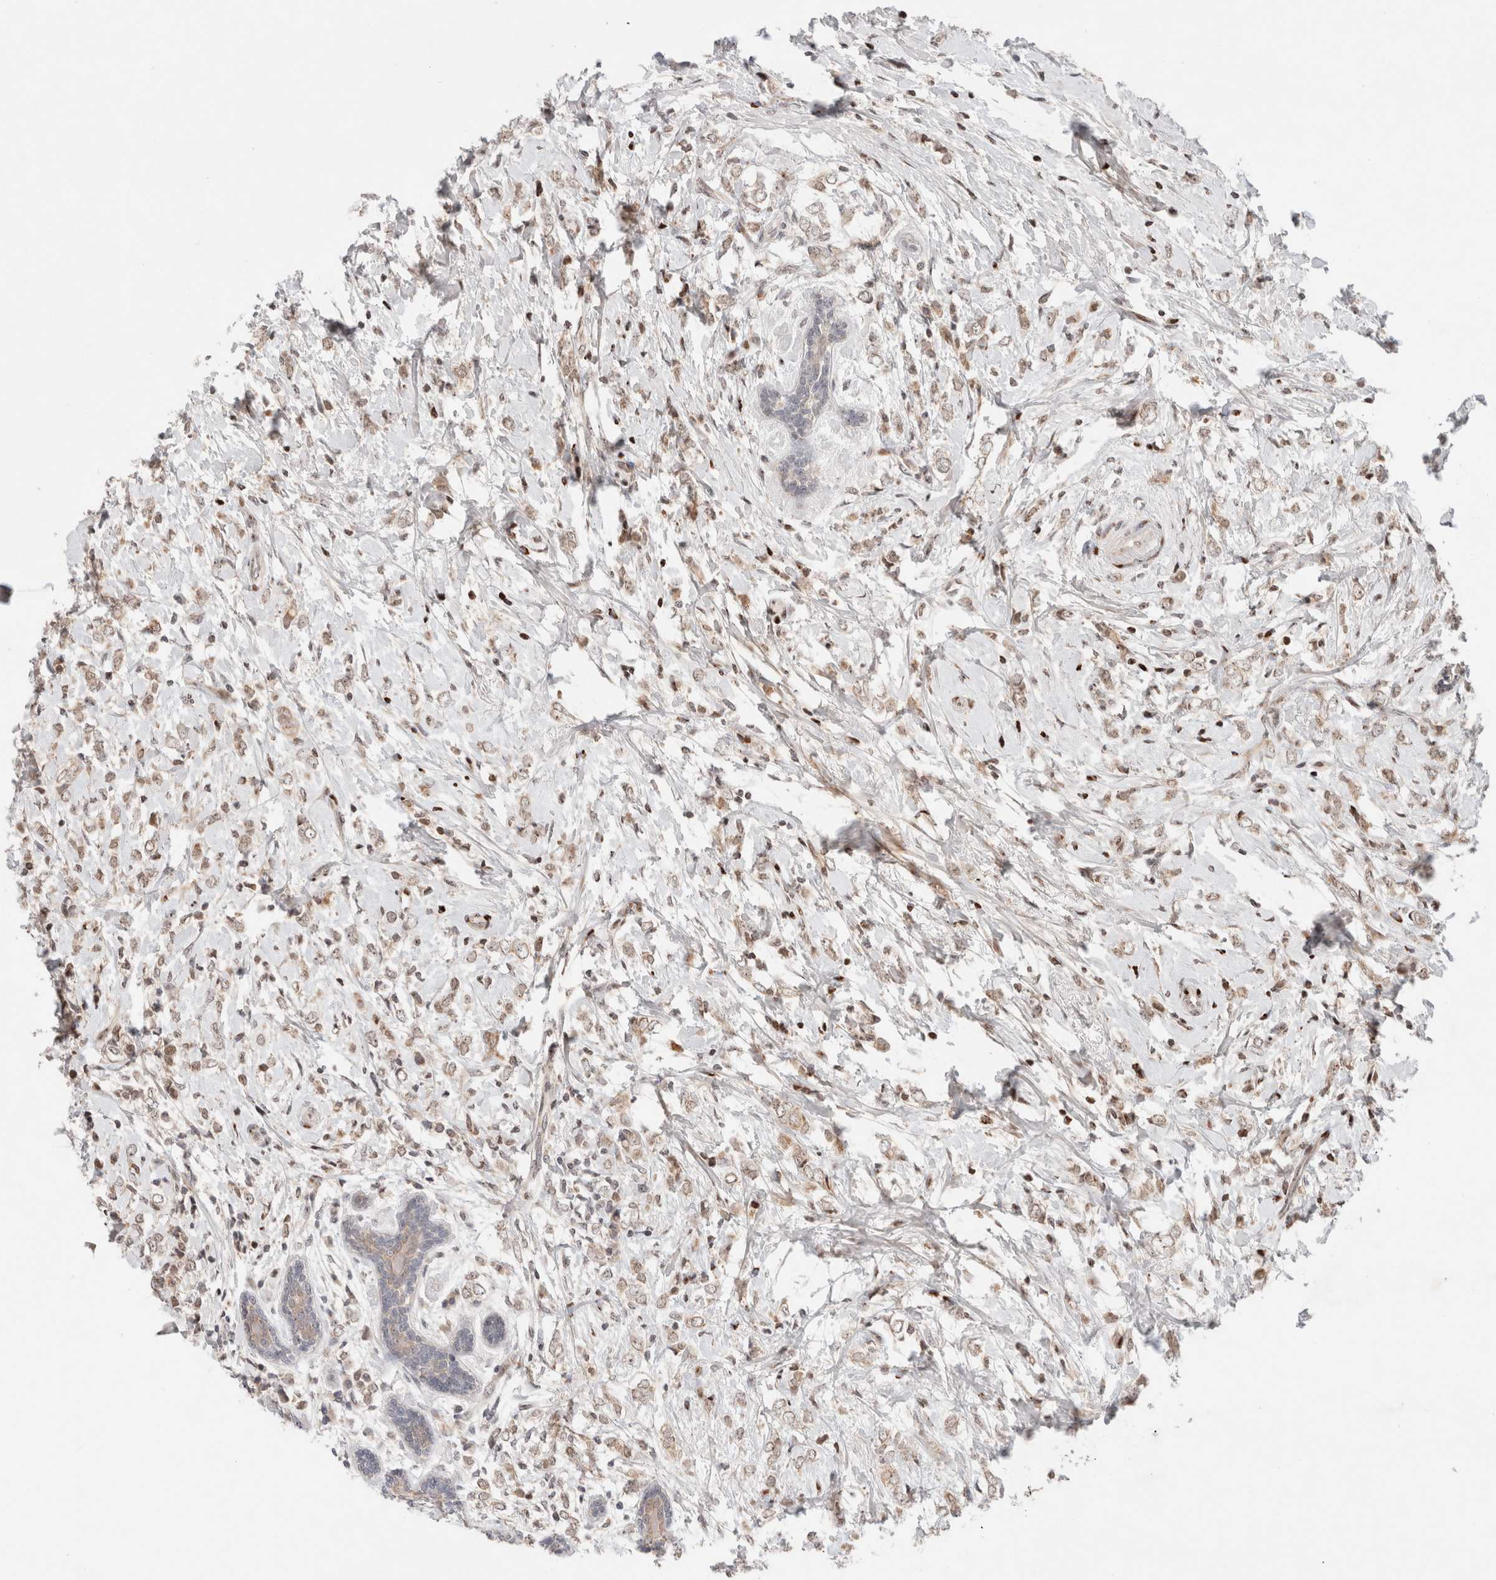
{"staining": {"intensity": "weak", "quantity": ">75%", "location": "cytoplasmic/membranous,nuclear"}, "tissue": "breast cancer", "cell_type": "Tumor cells", "image_type": "cancer", "snomed": [{"axis": "morphology", "description": "Normal tissue, NOS"}, {"axis": "morphology", "description": "Lobular carcinoma"}, {"axis": "topography", "description": "Breast"}], "caption": "DAB (3,3'-diaminobenzidine) immunohistochemical staining of breast cancer (lobular carcinoma) reveals weak cytoplasmic/membranous and nuclear protein expression in about >75% of tumor cells. Immunohistochemistry (ihc) stains the protein of interest in brown and the nuclei are stained blue.", "gene": "ERI3", "patient": {"sex": "female", "age": 47}}